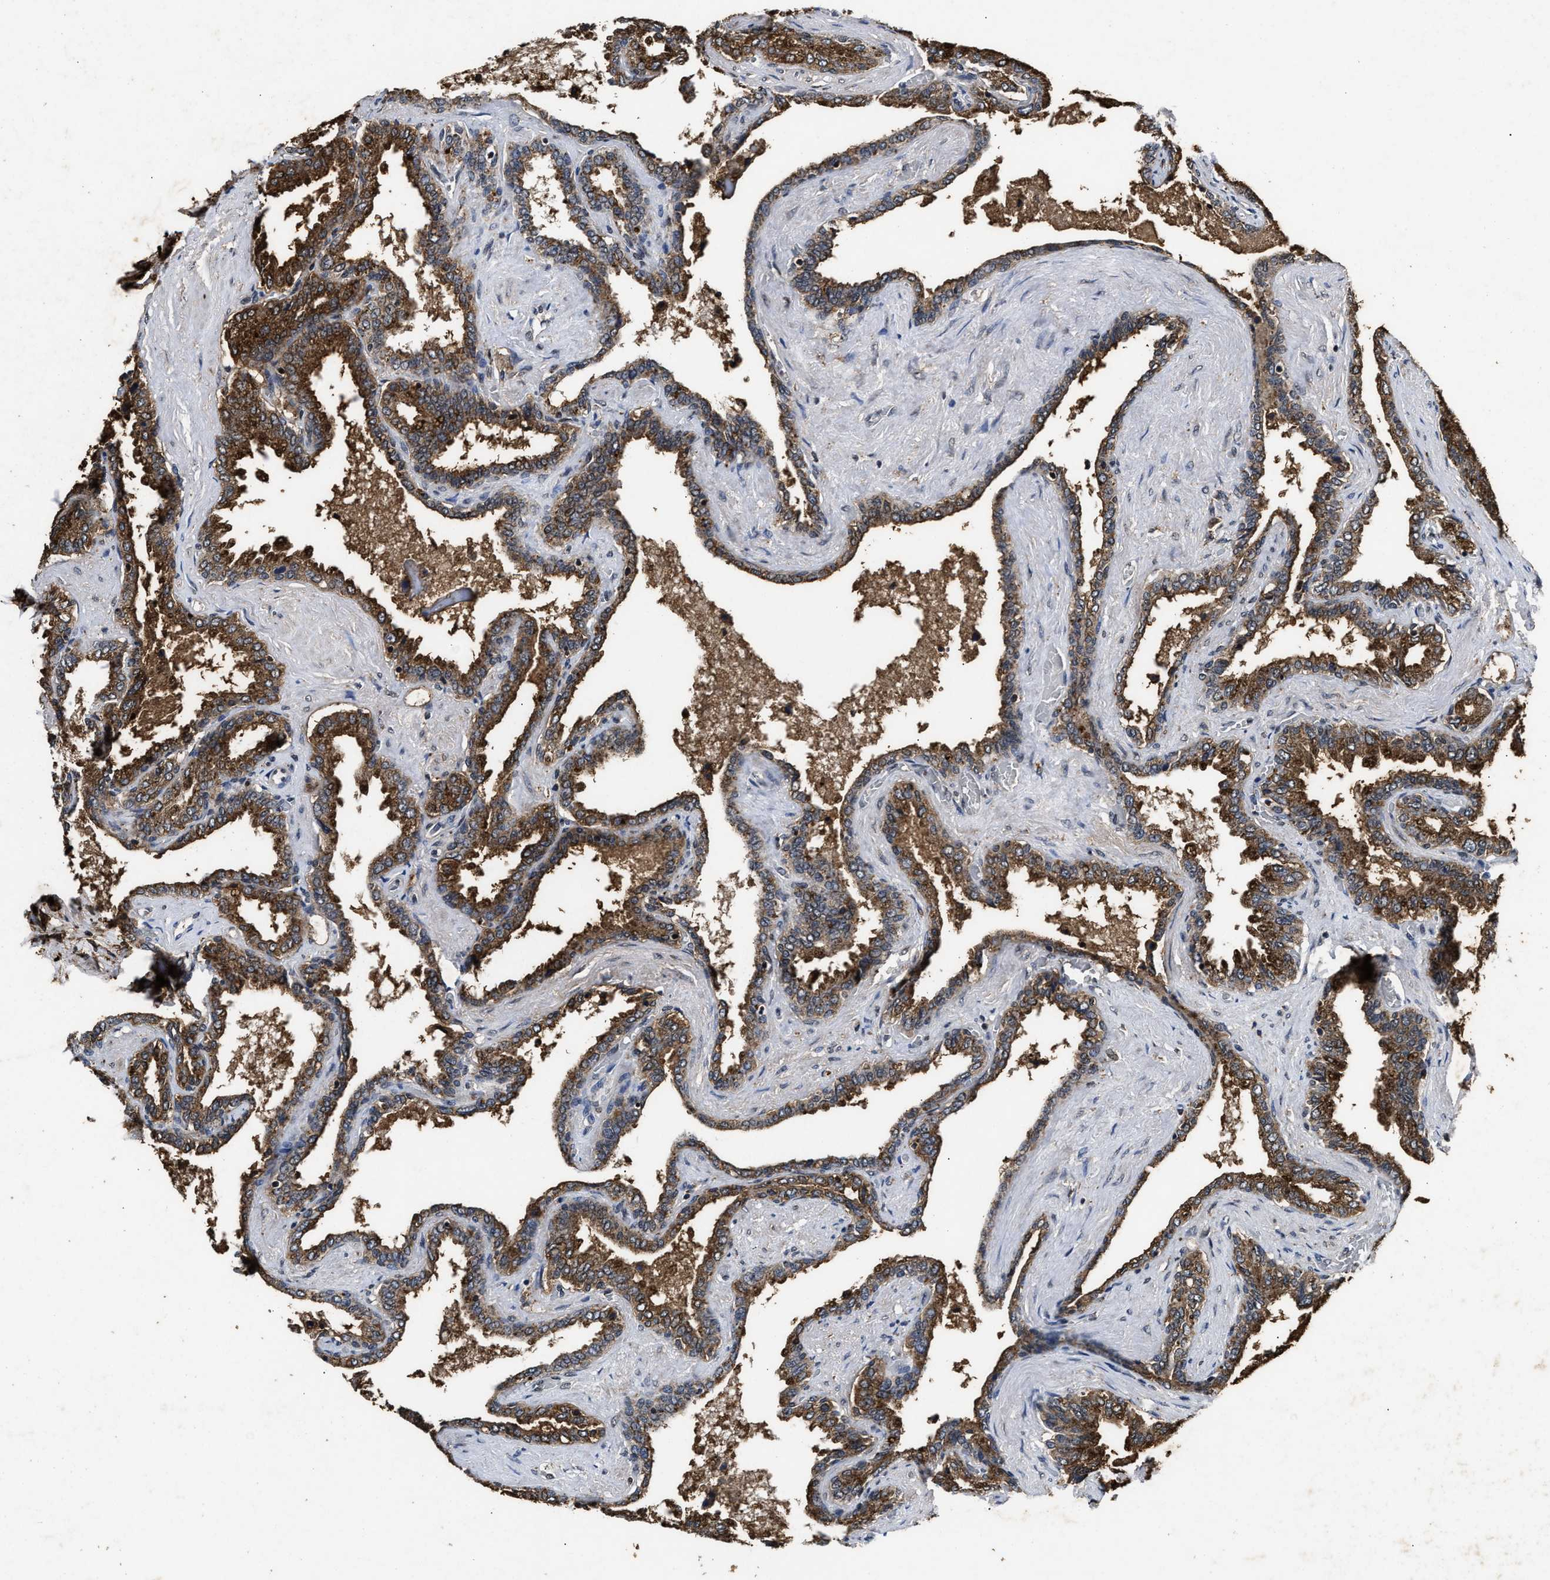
{"staining": {"intensity": "moderate", "quantity": ">75%", "location": "cytoplasmic/membranous"}, "tissue": "seminal vesicle", "cell_type": "Glandular cells", "image_type": "normal", "snomed": [{"axis": "morphology", "description": "Normal tissue, NOS"}, {"axis": "topography", "description": "Seminal veicle"}], "caption": "Protein expression by IHC demonstrates moderate cytoplasmic/membranous staining in approximately >75% of glandular cells in benign seminal vesicle. (DAB (3,3'-diaminobenzidine) = brown stain, brightfield microscopy at high magnification).", "gene": "ACOX1", "patient": {"sex": "male", "age": 46}}